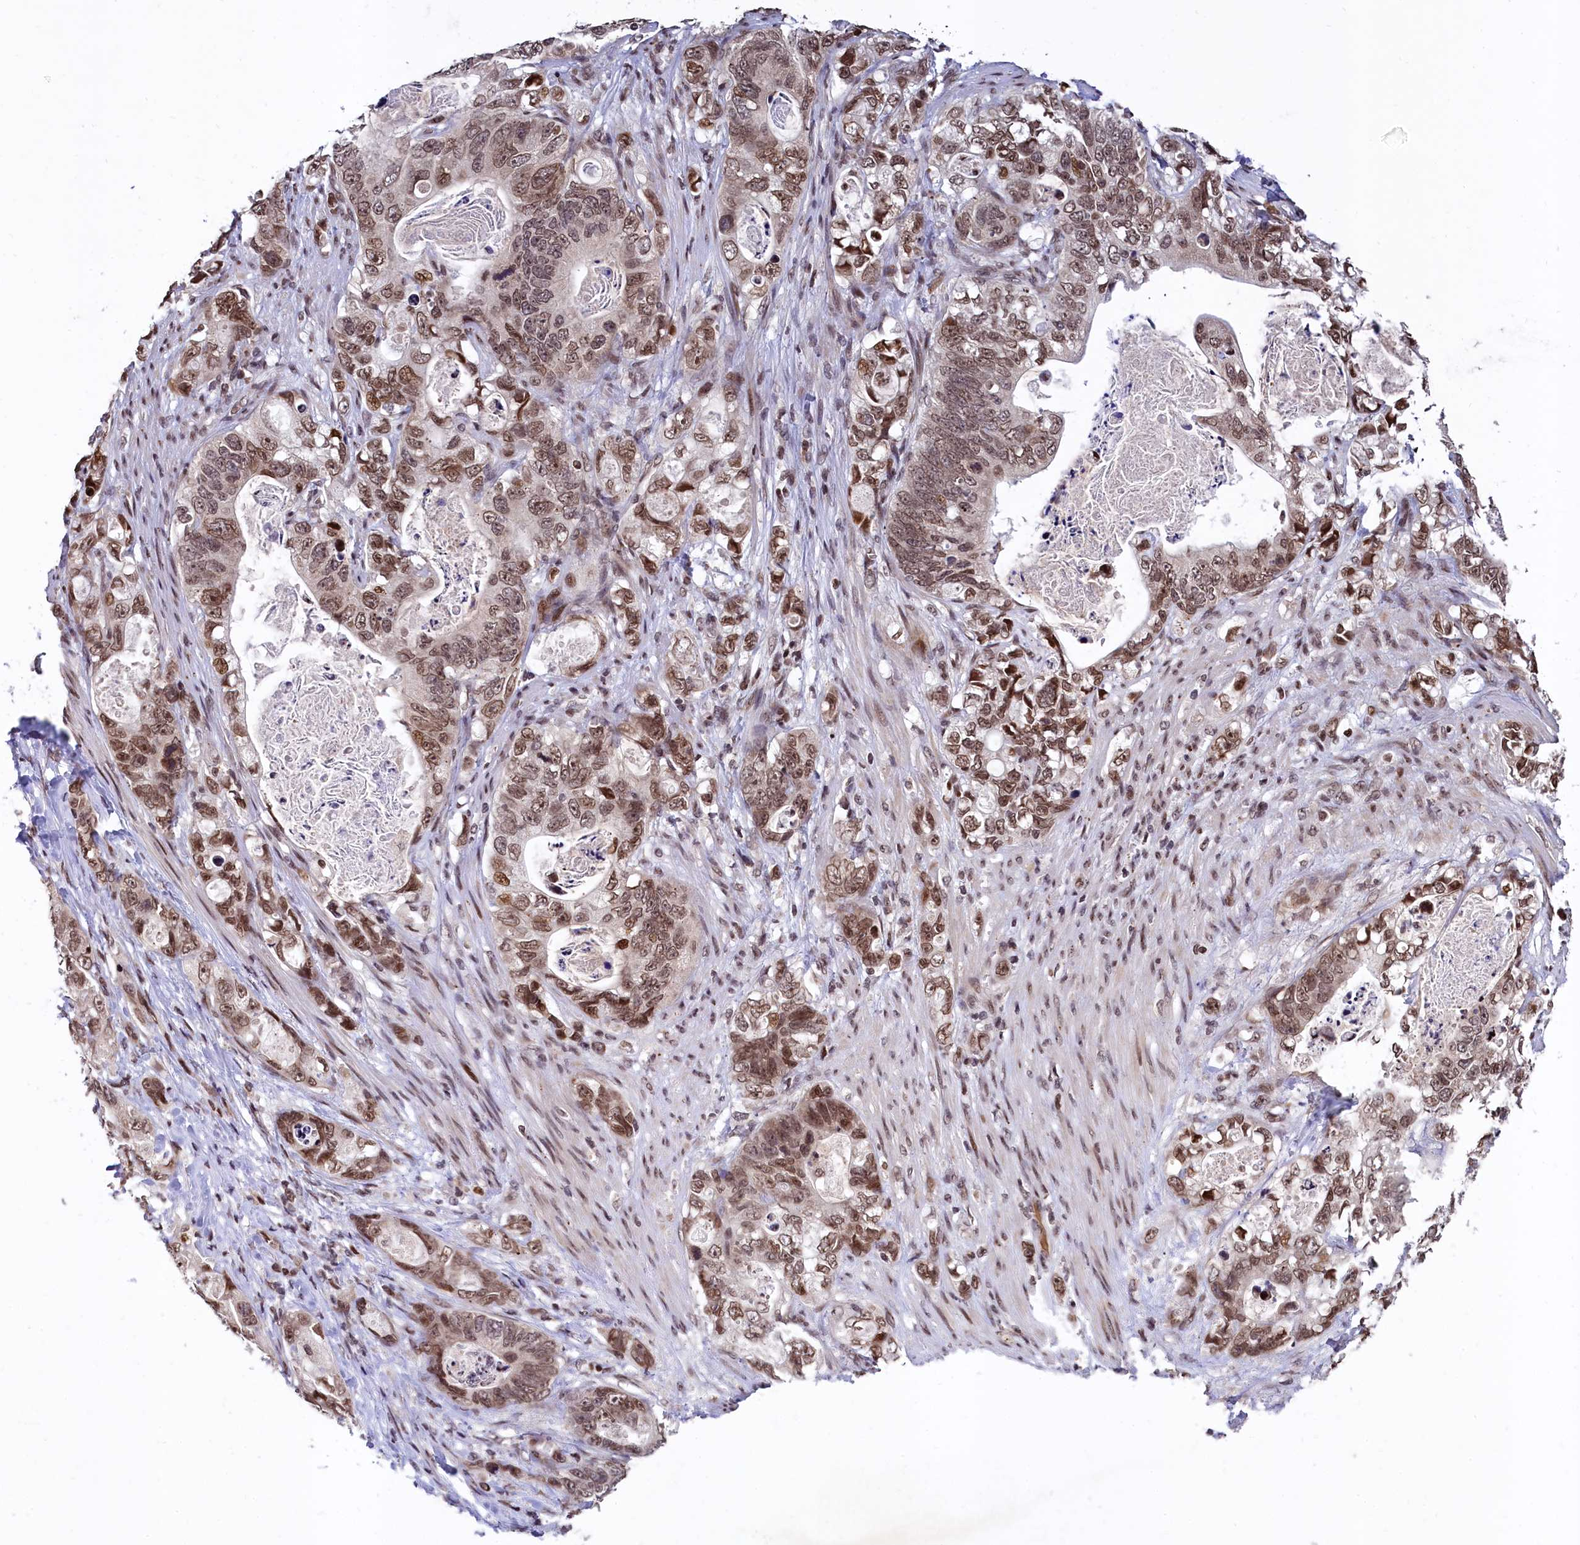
{"staining": {"intensity": "moderate", "quantity": ">75%", "location": "nuclear"}, "tissue": "stomach cancer", "cell_type": "Tumor cells", "image_type": "cancer", "snomed": [{"axis": "morphology", "description": "Normal tissue, NOS"}, {"axis": "morphology", "description": "Adenocarcinoma, NOS"}, {"axis": "topography", "description": "Stomach"}], "caption": "IHC (DAB (3,3'-diaminobenzidine)) staining of human stomach cancer displays moderate nuclear protein positivity in about >75% of tumor cells.", "gene": "FAM217B", "patient": {"sex": "female", "age": 89}}